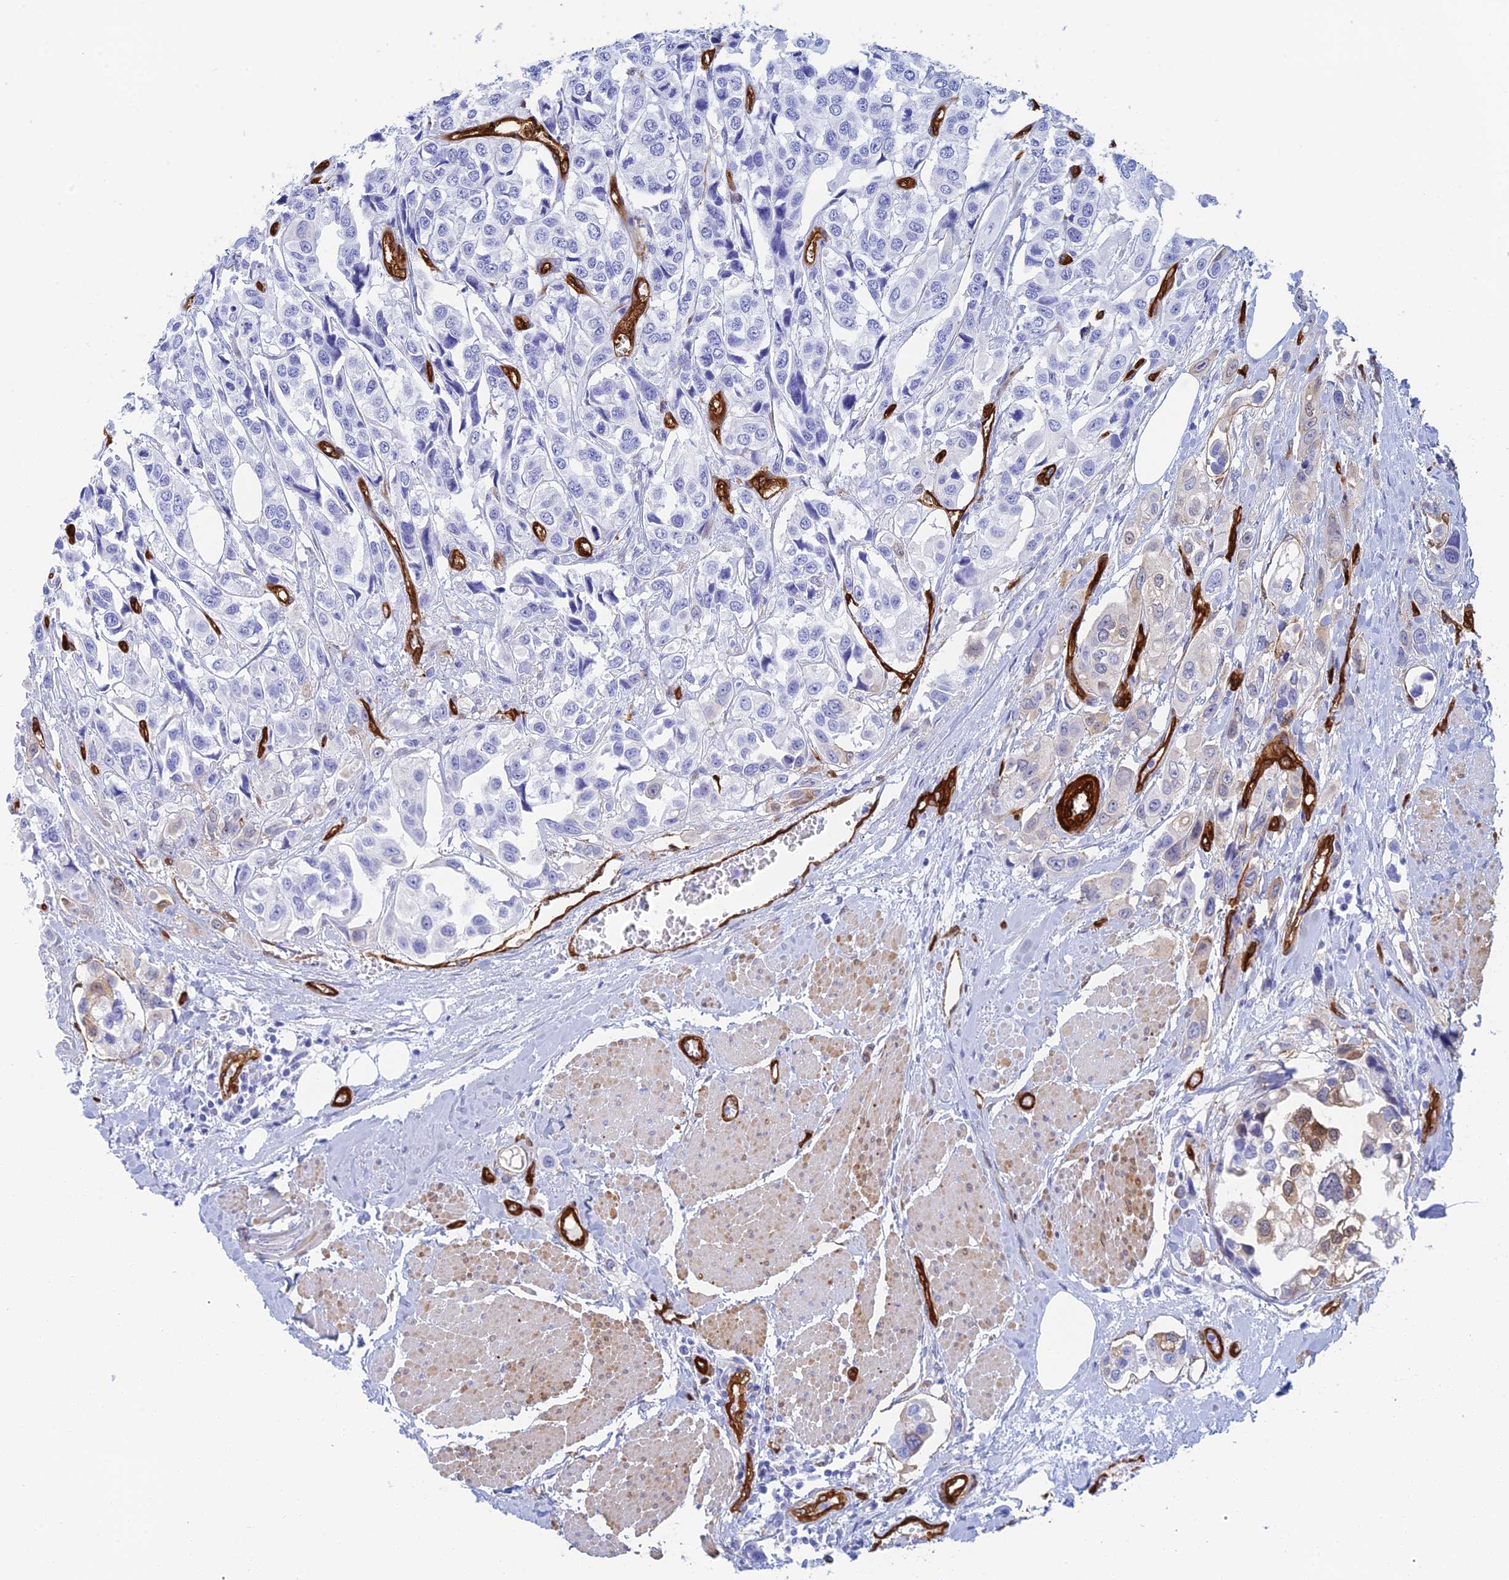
{"staining": {"intensity": "negative", "quantity": "none", "location": "none"}, "tissue": "urothelial cancer", "cell_type": "Tumor cells", "image_type": "cancer", "snomed": [{"axis": "morphology", "description": "Urothelial carcinoma, High grade"}, {"axis": "topography", "description": "Urinary bladder"}], "caption": "Immunohistochemical staining of urothelial cancer shows no significant positivity in tumor cells.", "gene": "CRIP2", "patient": {"sex": "male", "age": 67}}